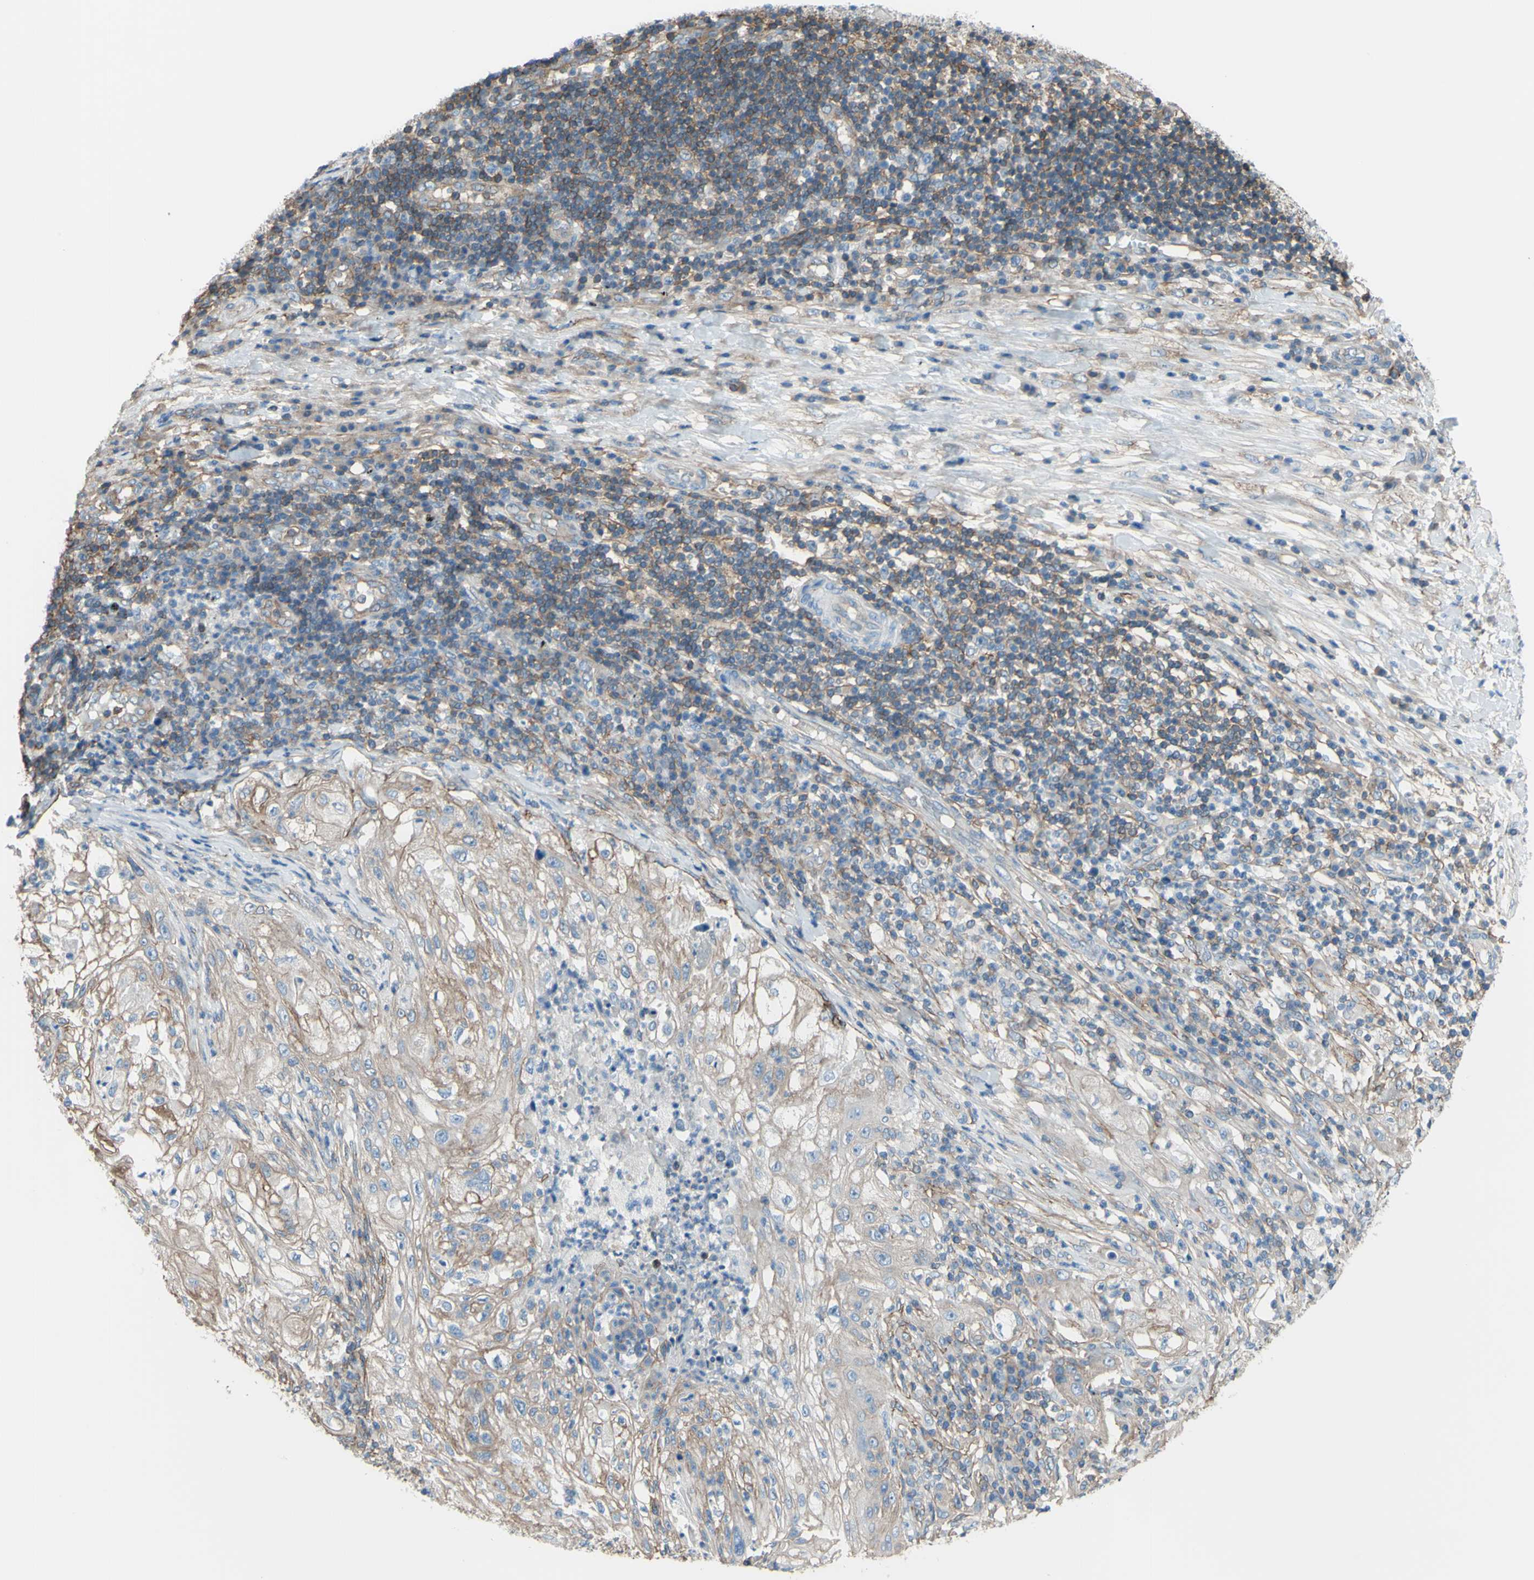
{"staining": {"intensity": "weak", "quantity": ">75%", "location": "cytoplasmic/membranous"}, "tissue": "lung cancer", "cell_type": "Tumor cells", "image_type": "cancer", "snomed": [{"axis": "morphology", "description": "Inflammation, NOS"}, {"axis": "morphology", "description": "Squamous cell carcinoma, NOS"}, {"axis": "topography", "description": "Lymph node"}, {"axis": "topography", "description": "Soft tissue"}, {"axis": "topography", "description": "Lung"}], "caption": "Human lung squamous cell carcinoma stained with a protein marker shows weak staining in tumor cells.", "gene": "ADD1", "patient": {"sex": "male", "age": 66}}